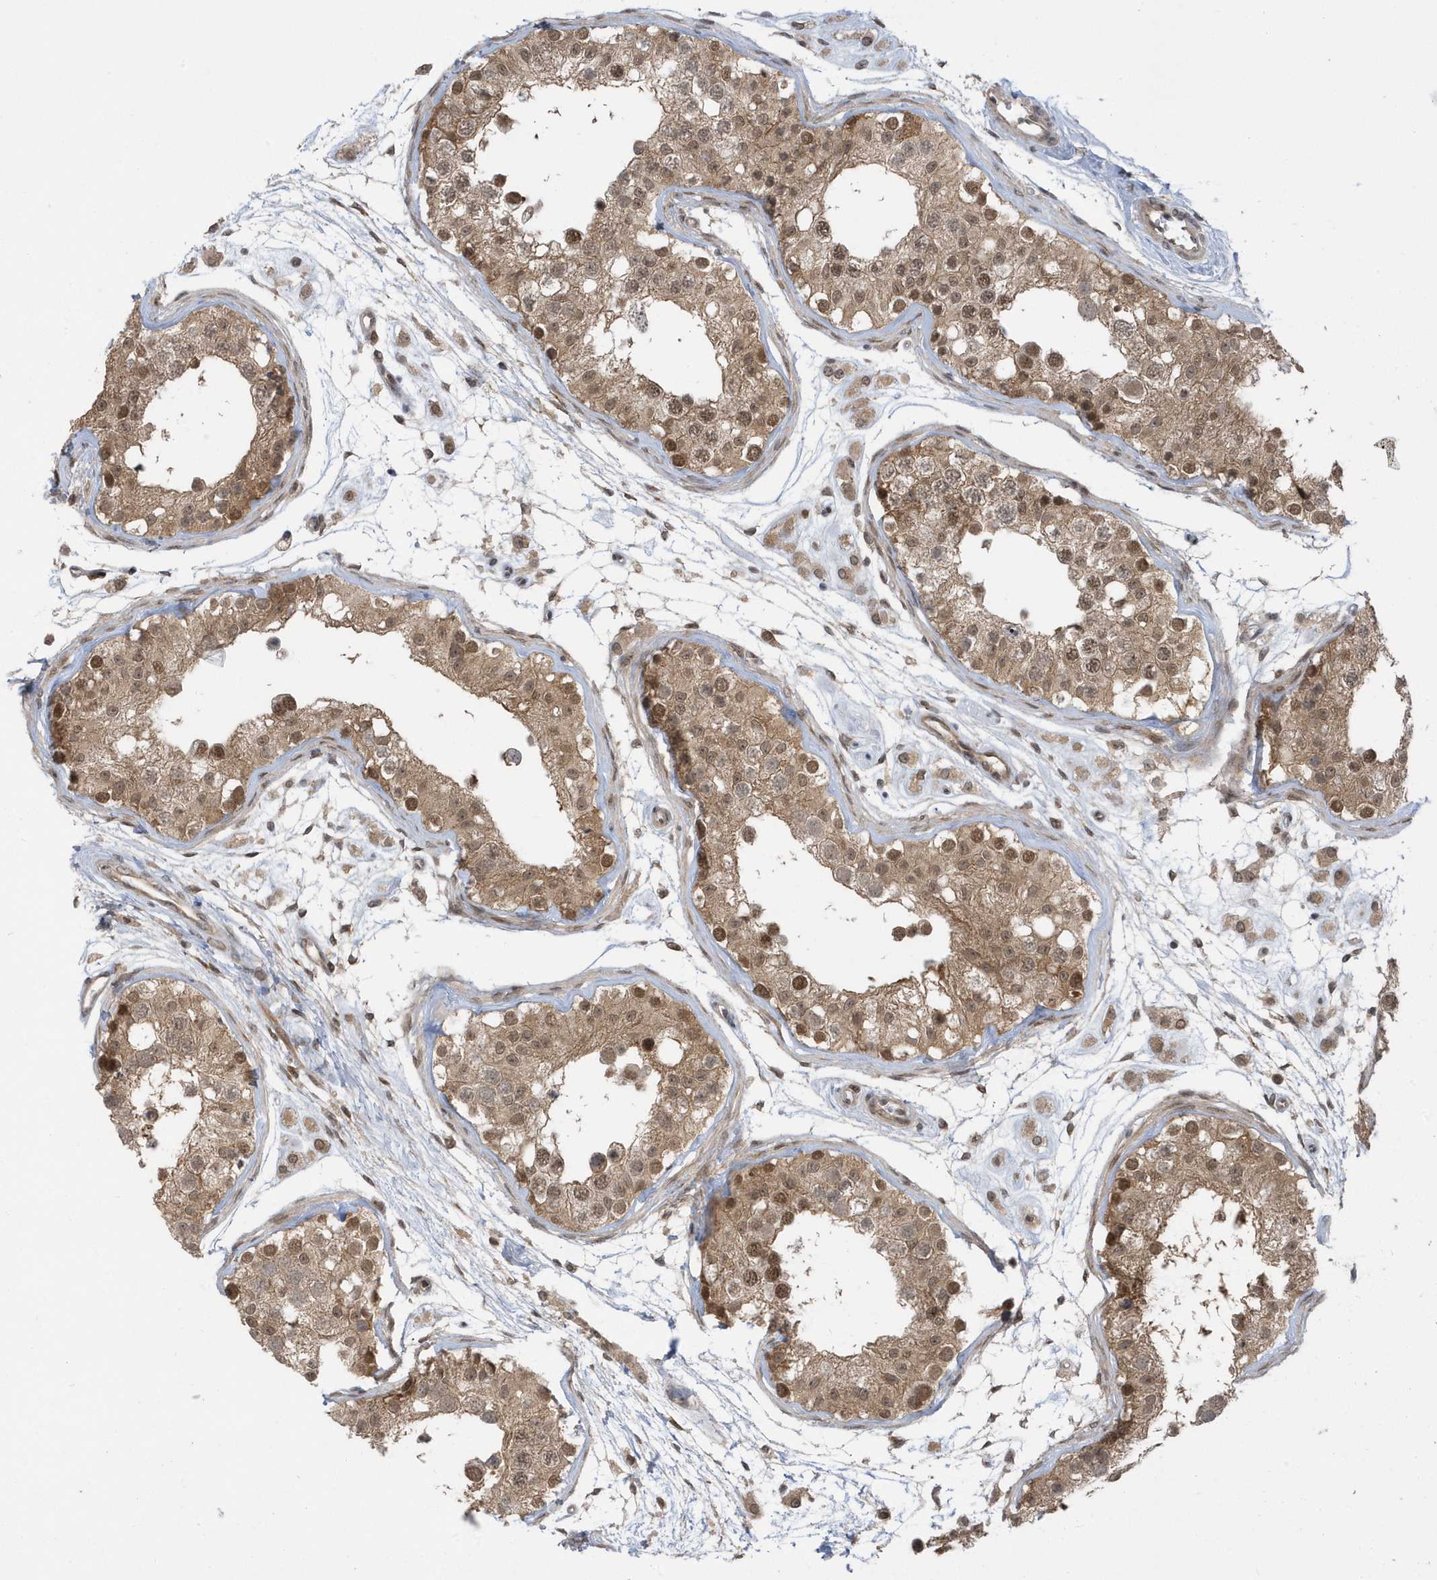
{"staining": {"intensity": "strong", "quantity": ">75%", "location": "cytoplasmic/membranous,nuclear"}, "tissue": "testis", "cell_type": "Cells in seminiferous ducts", "image_type": "normal", "snomed": [{"axis": "morphology", "description": "Normal tissue, NOS"}, {"axis": "morphology", "description": "Adenocarcinoma, metastatic, NOS"}, {"axis": "topography", "description": "Testis"}], "caption": "This histopathology image reveals immunohistochemistry staining of benign human testis, with high strong cytoplasmic/membranous,nuclear positivity in about >75% of cells in seminiferous ducts.", "gene": "USP53", "patient": {"sex": "male", "age": 26}}